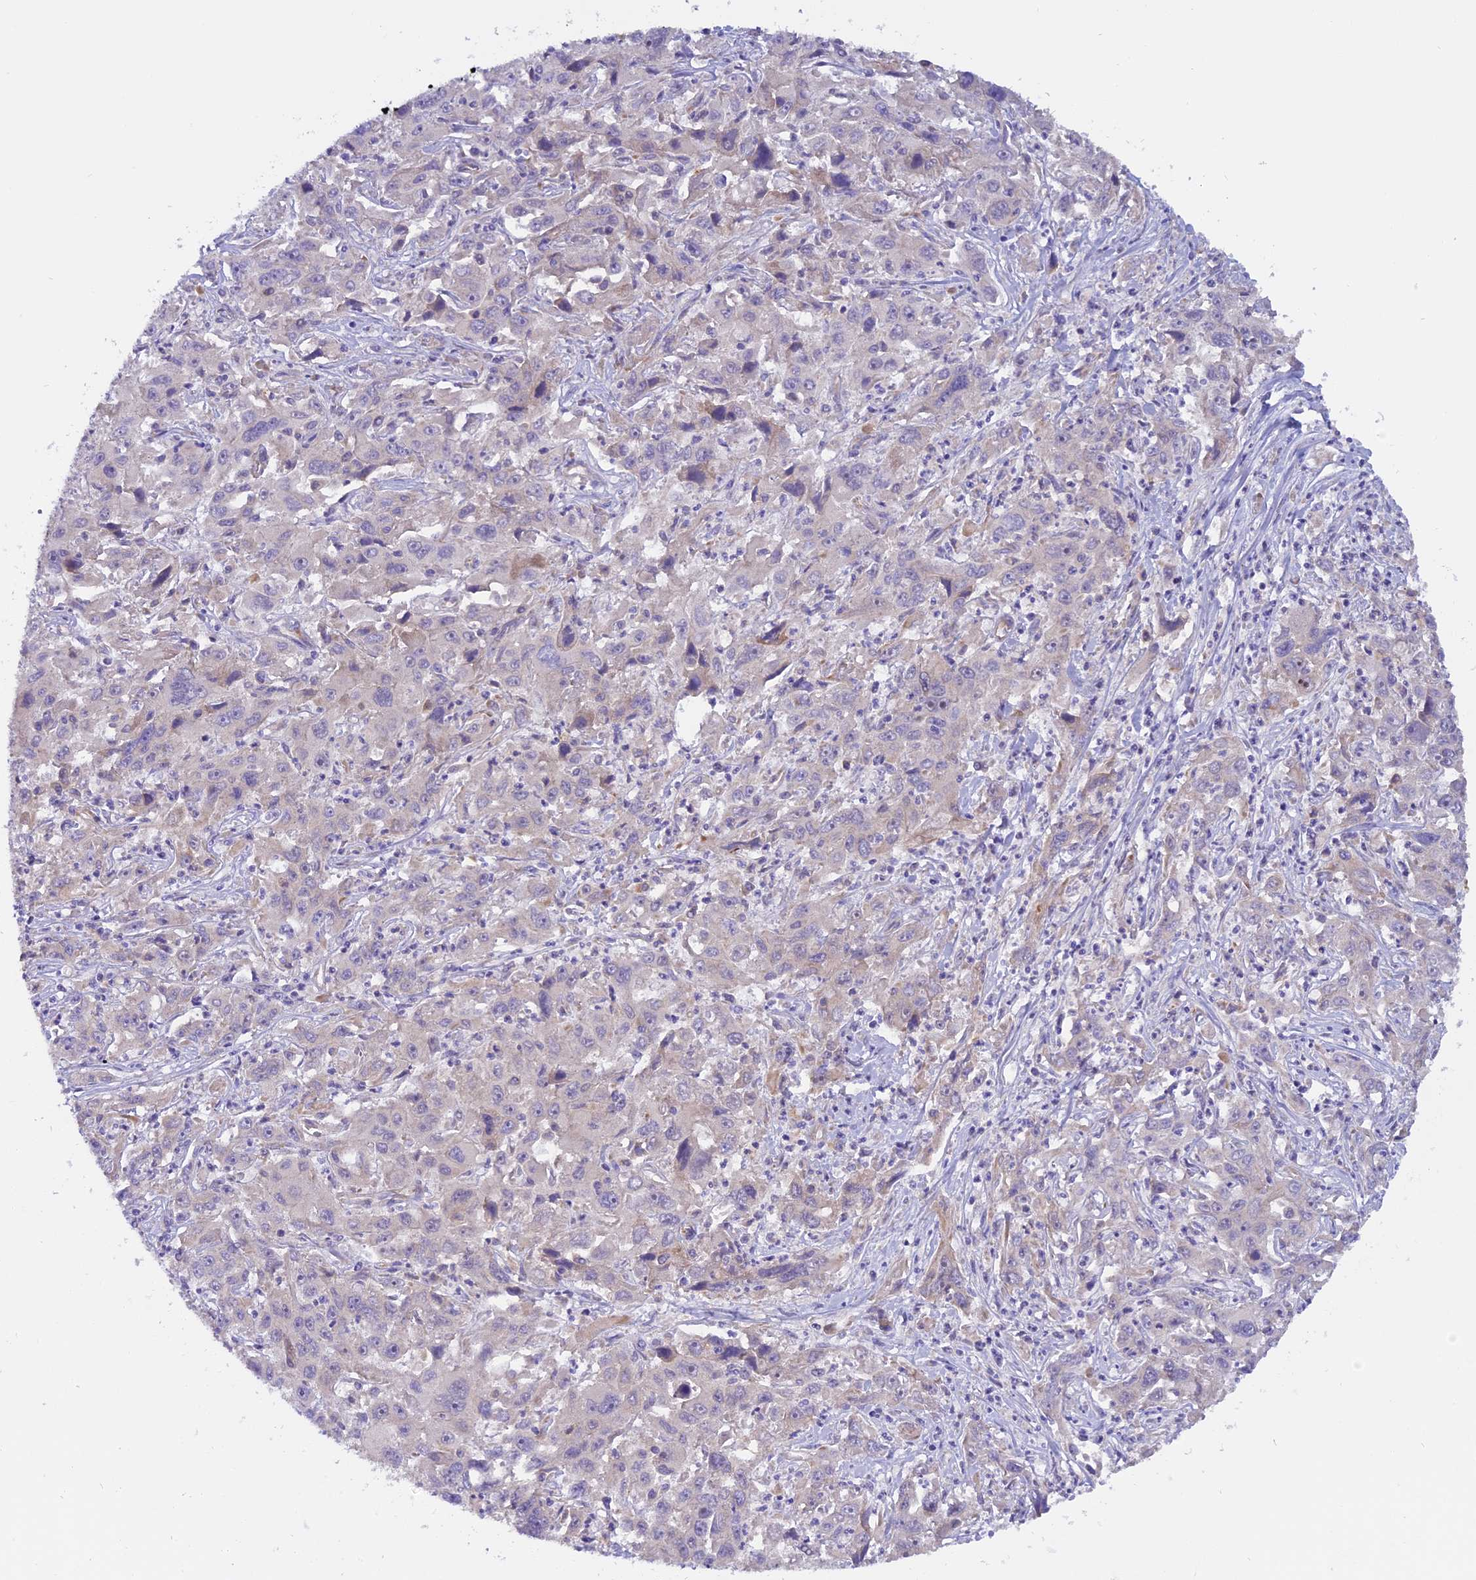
{"staining": {"intensity": "negative", "quantity": "none", "location": "none"}, "tissue": "liver cancer", "cell_type": "Tumor cells", "image_type": "cancer", "snomed": [{"axis": "morphology", "description": "Carcinoma, Hepatocellular, NOS"}, {"axis": "topography", "description": "Liver"}], "caption": "Tumor cells are negative for brown protein staining in liver hepatocellular carcinoma.", "gene": "CCDC32", "patient": {"sex": "male", "age": 63}}